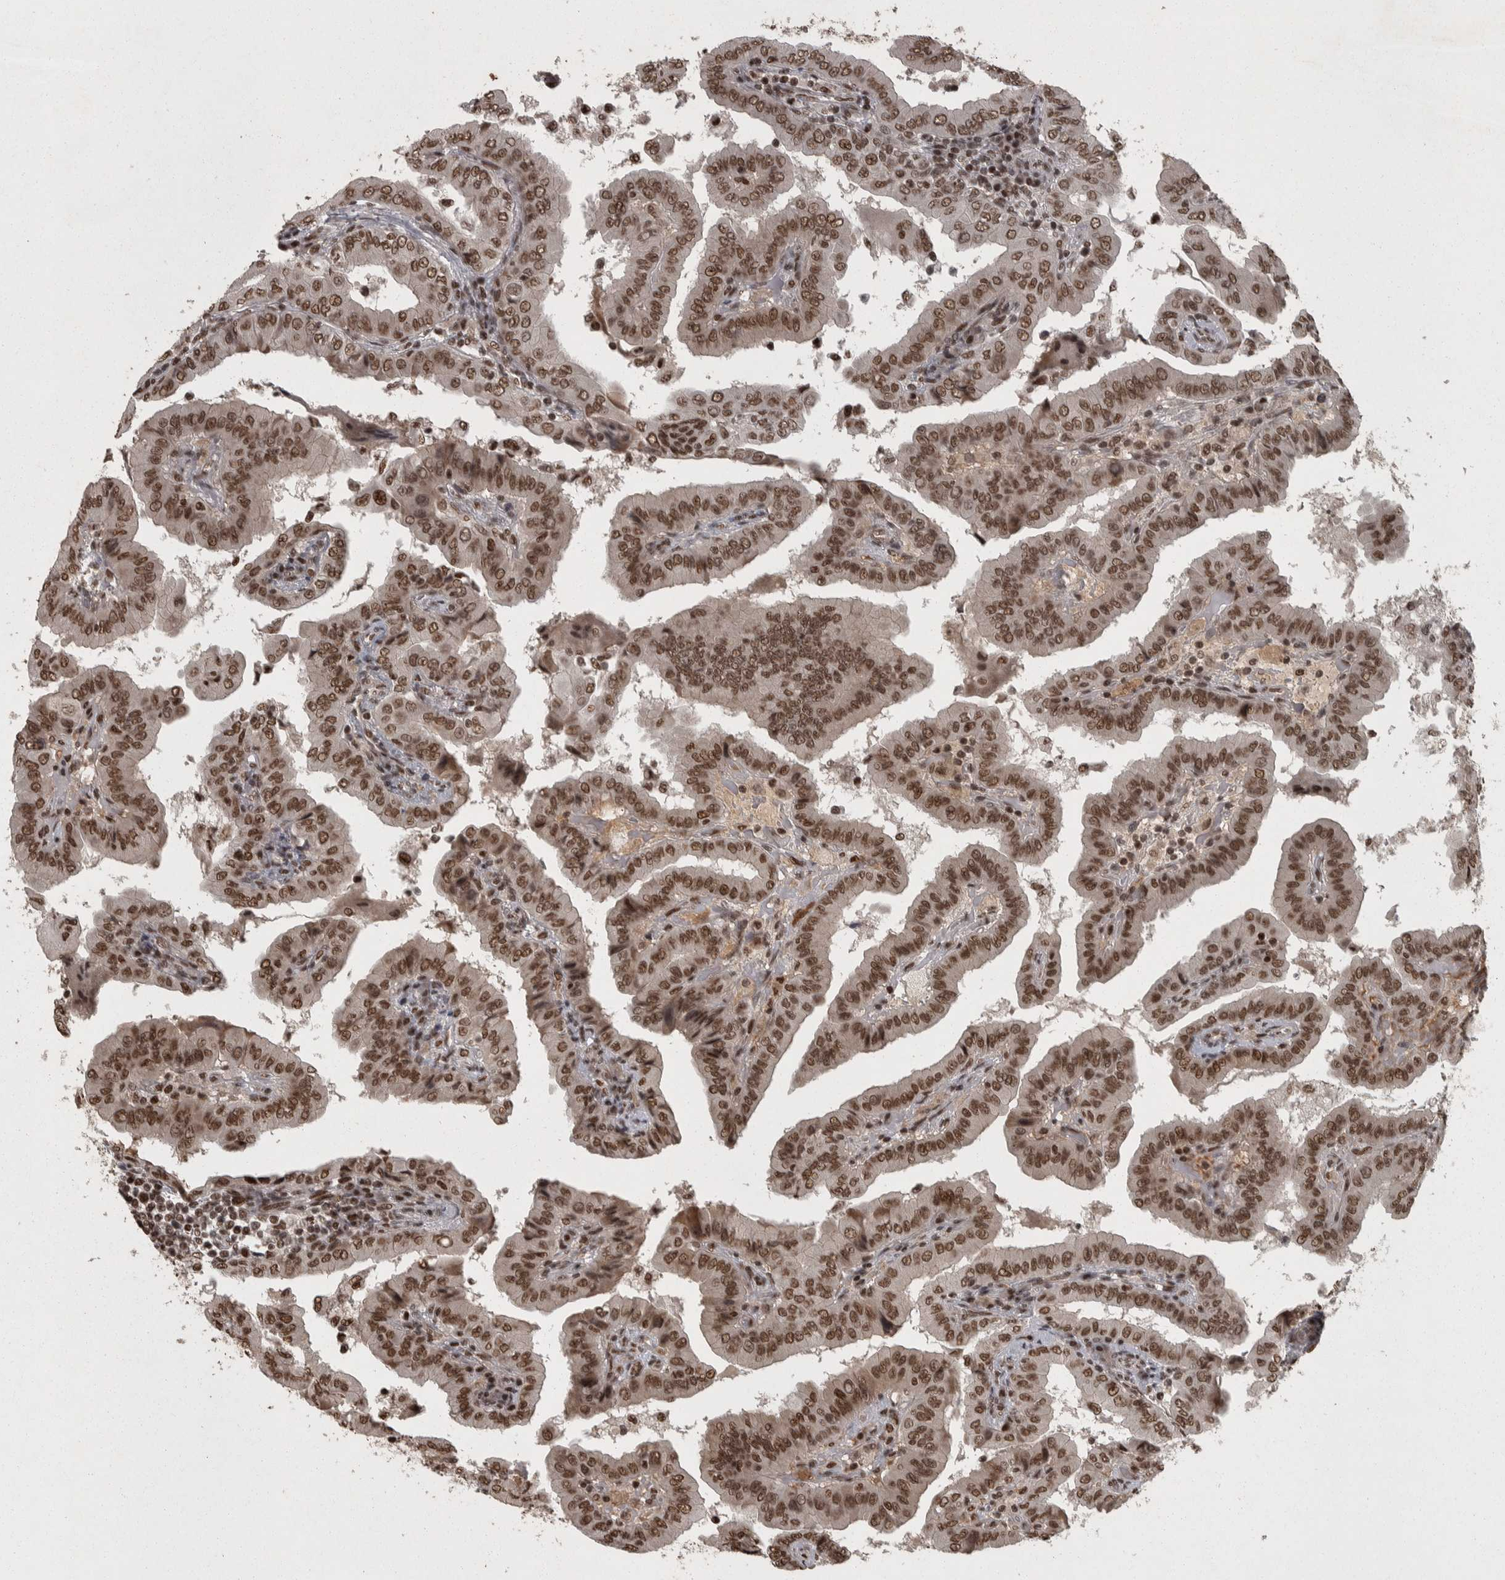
{"staining": {"intensity": "moderate", "quantity": ">75%", "location": "nuclear"}, "tissue": "thyroid cancer", "cell_type": "Tumor cells", "image_type": "cancer", "snomed": [{"axis": "morphology", "description": "Papillary adenocarcinoma, NOS"}, {"axis": "topography", "description": "Thyroid gland"}], "caption": "Immunohistochemical staining of human thyroid cancer (papillary adenocarcinoma) shows medium levels of moderate nuclear protein staining in about >75% of tumor cells.", "gene": "ZFHX4", "patient": {"sex": "male", "age": 33}}